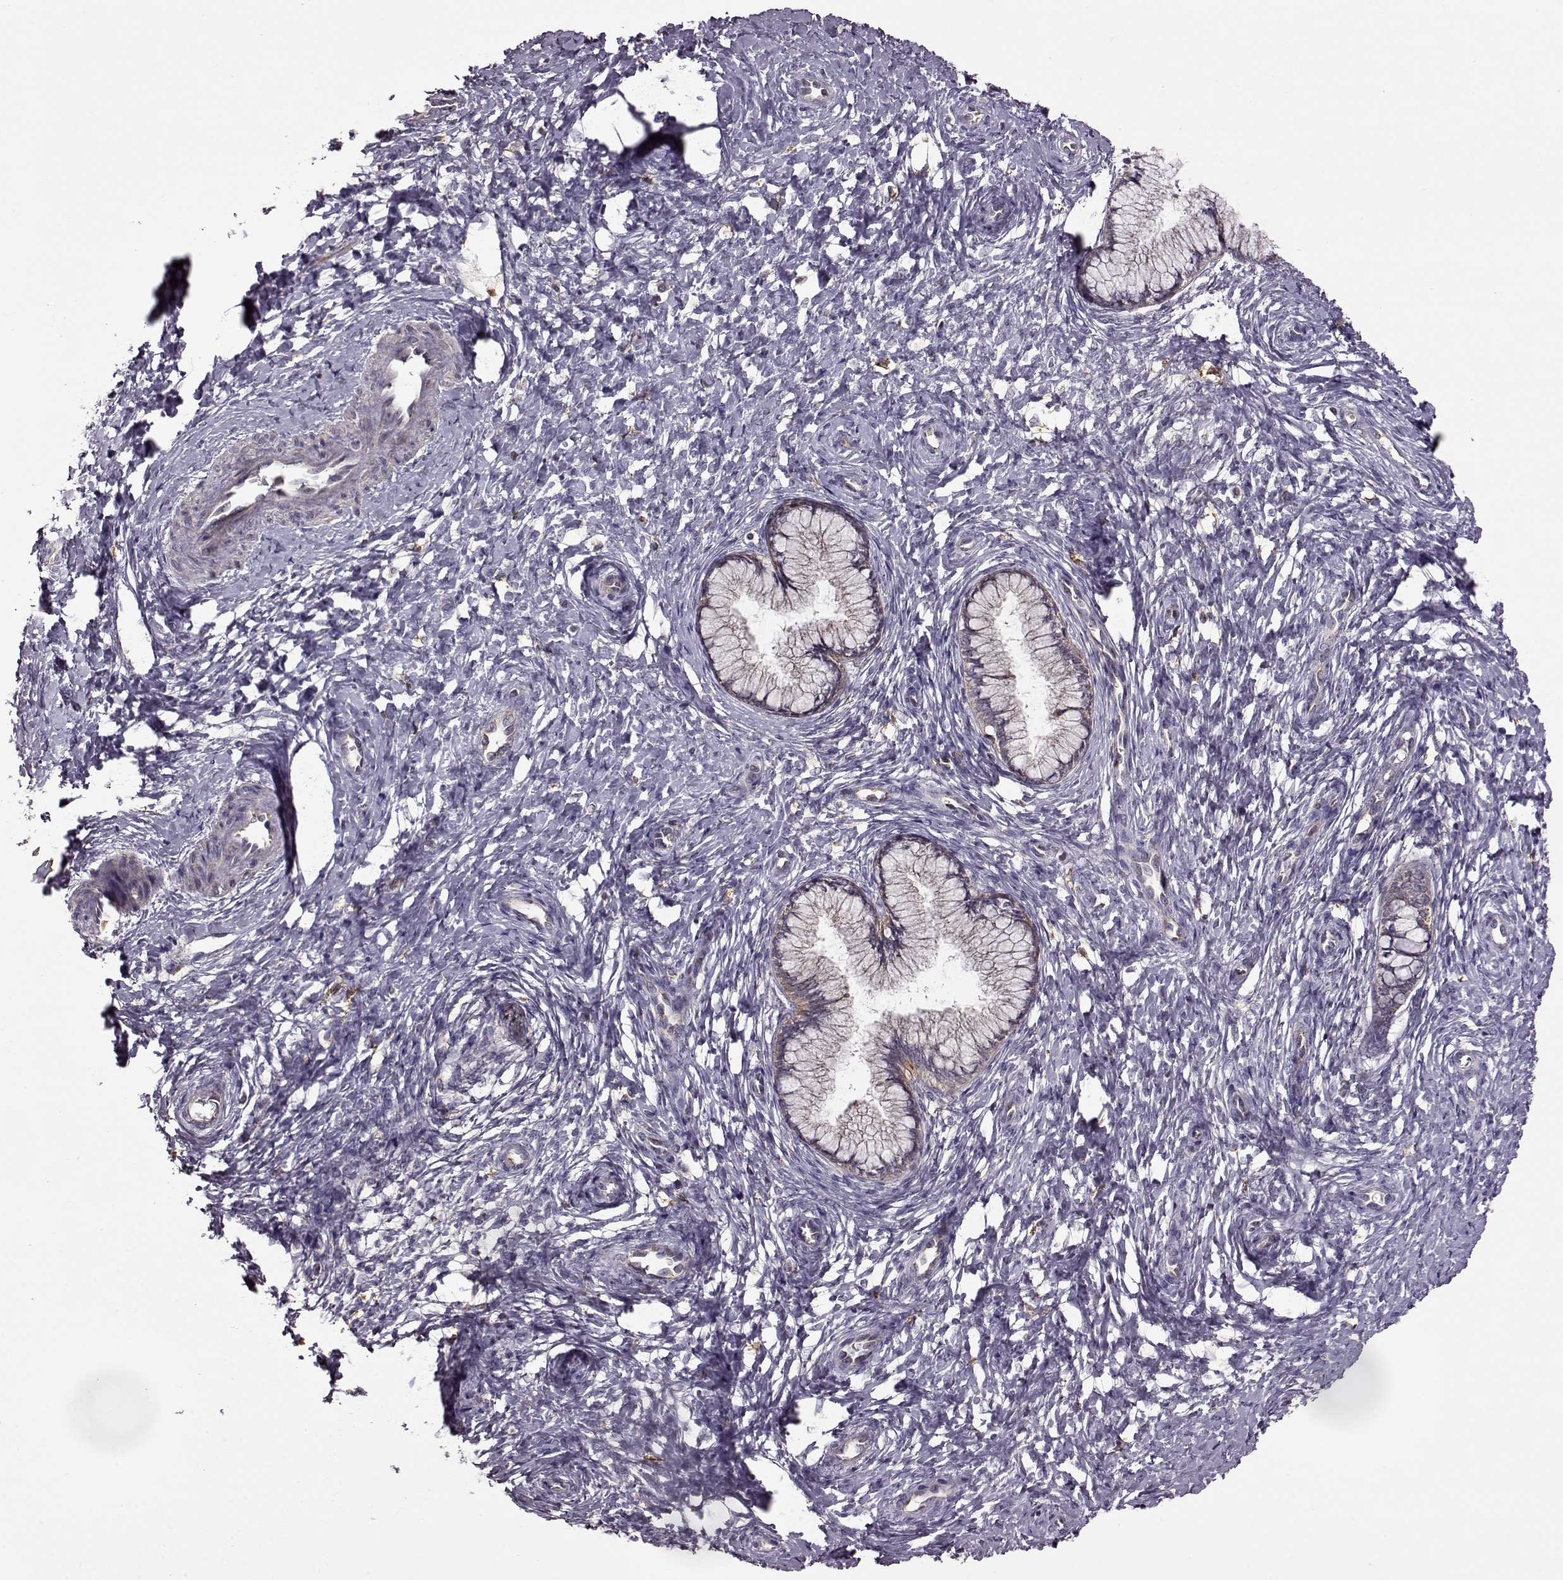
{"staining": {"intensity": "weak", "quantity": ">75%", "location": "cytoplasmic/membranous"}, "tissue": "cervix", "cell_type": "Glandular cells", "image_type": "normal", "snomed": [{"axis": "morphology", "description": "Normal tissue, NOS"}, {"axis": "topography", "description": "Cervix"}], "caption": "Immunohistochemistry (DAB) staining of benign human cervix exhibits weak cytoplasmic/membranous protein expression in about >75% of glandular cells.", "gene": "MTSS1", "patient": {"sex": "female", "age": 37}}